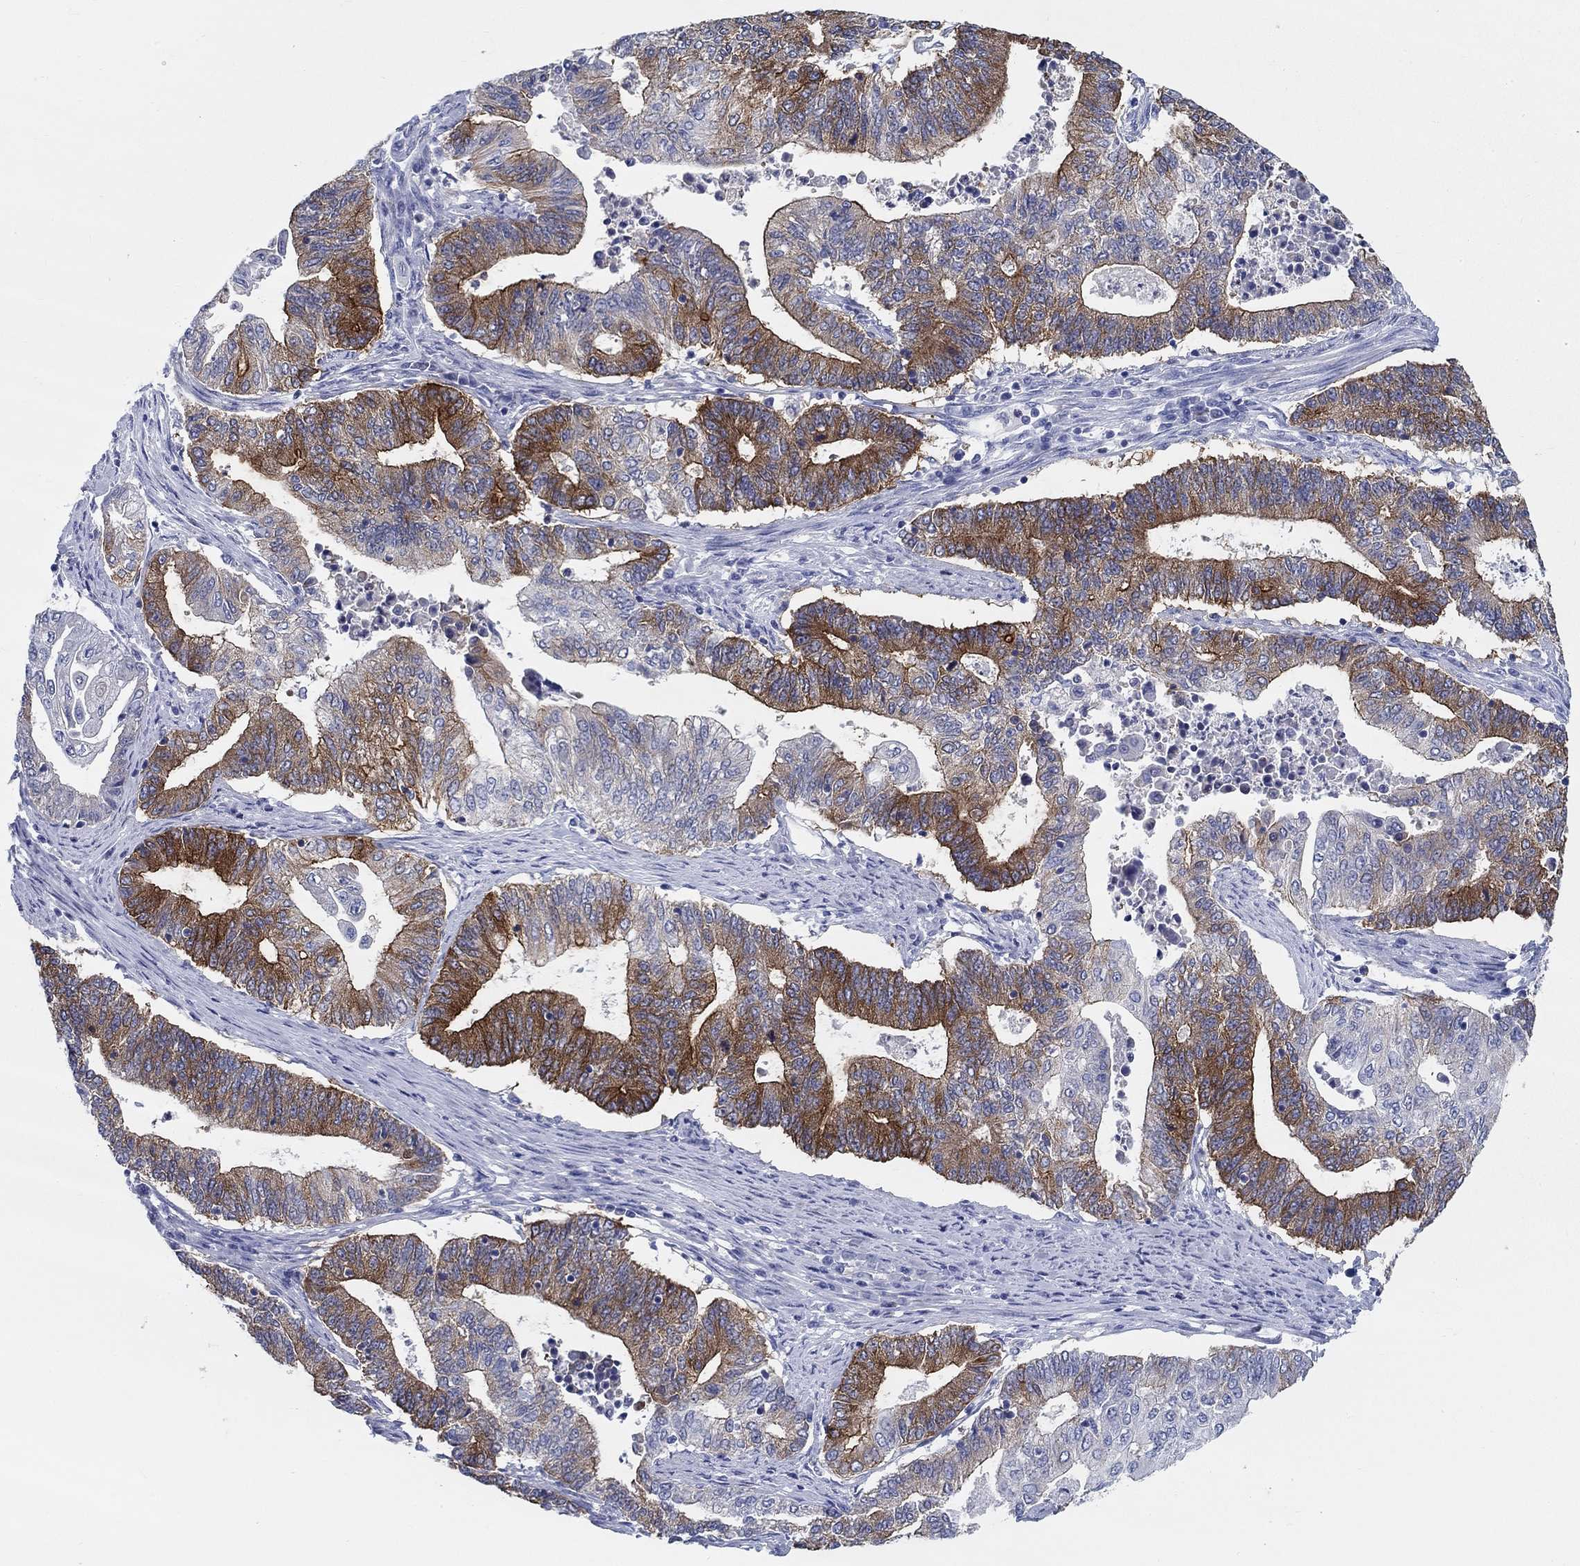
{"staining": {"intensity": "strong", "quantity": ">75%", "location": "cytoplasmic/membranous"}, "tissue": "endometrial cancer", "cell_type": "Tumor cells", "image_type": "cancer", "snomed": [{"axis": "morphology", "description": "Adenocarcinoma, NOS"}, {"axis": "topography", "description": "Uterus"}, {"axis": "topography", "description": "Endometrium"}], "caption": "The immunohistochemical stain shows strong cytoplasmic/membranous expression in tumor cells of endometrial cancer tissue. The protein of interest is stained brown, and the nuclei are stained in blue (DAB IHC with brightfield microscopy, high magnification).", "gene": "RAP1GAP", "patient": {"sex": "female", "age": 54}}